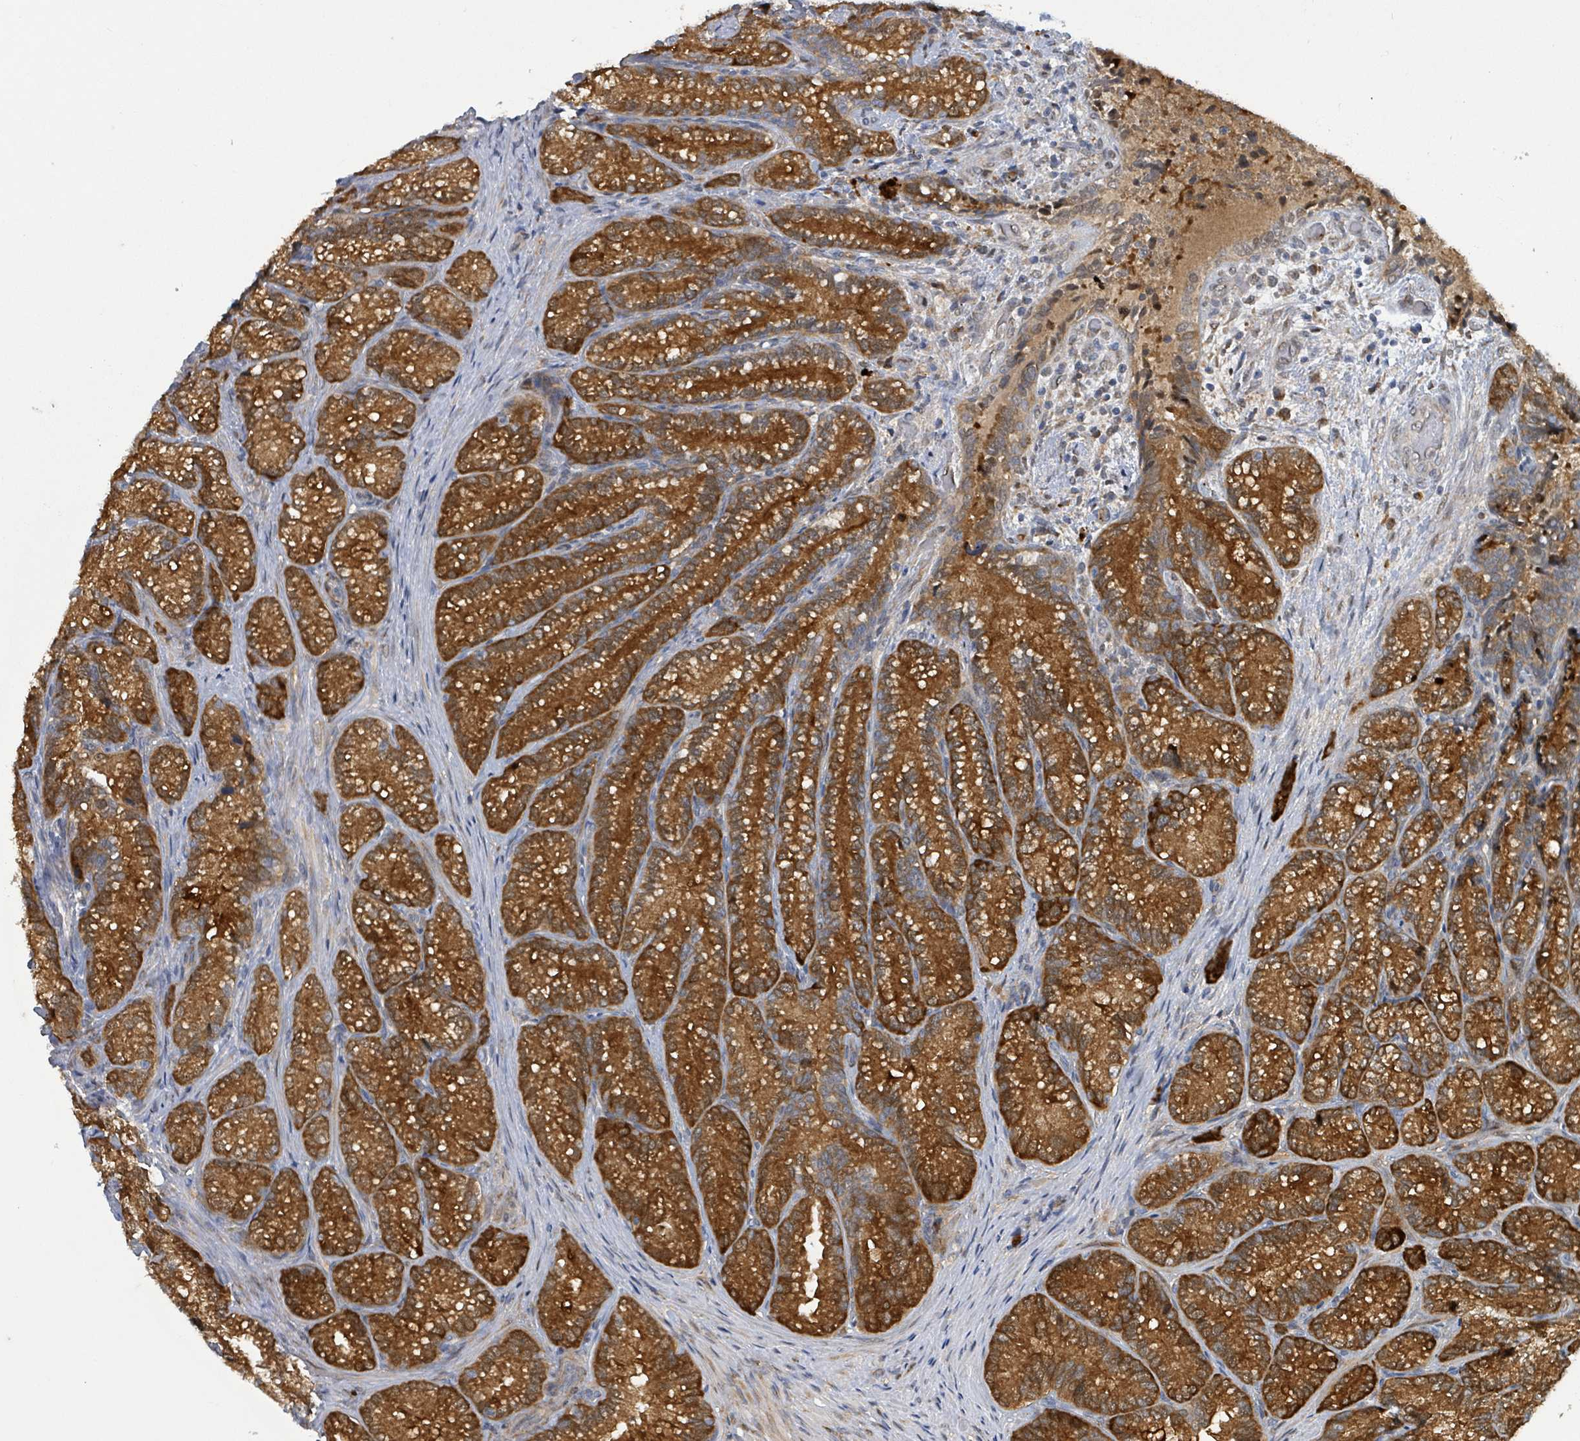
{"staining": {"intensity": "strong", "quantity": ">75%", "location": "cytoplasmic/membranous,nuclear"}, "tissue": "seminal vesicle", "cell_type": "Glandular cells", "image_type": "normal", "snomed": [{"axis": "morphology", "description": "Normal tissue, NOS"}, {"axis": "topography", "description": "Seminal veicle"}], "caption": "Seminal vesicle stained with immunohistochemistry (IHC) demonstrates strong cytoplasmic/membranous,nuclear positivity in about >75% of glandular cells.", "gene": "PSMB7", "patient": {"sex": "male", "age": 58}}